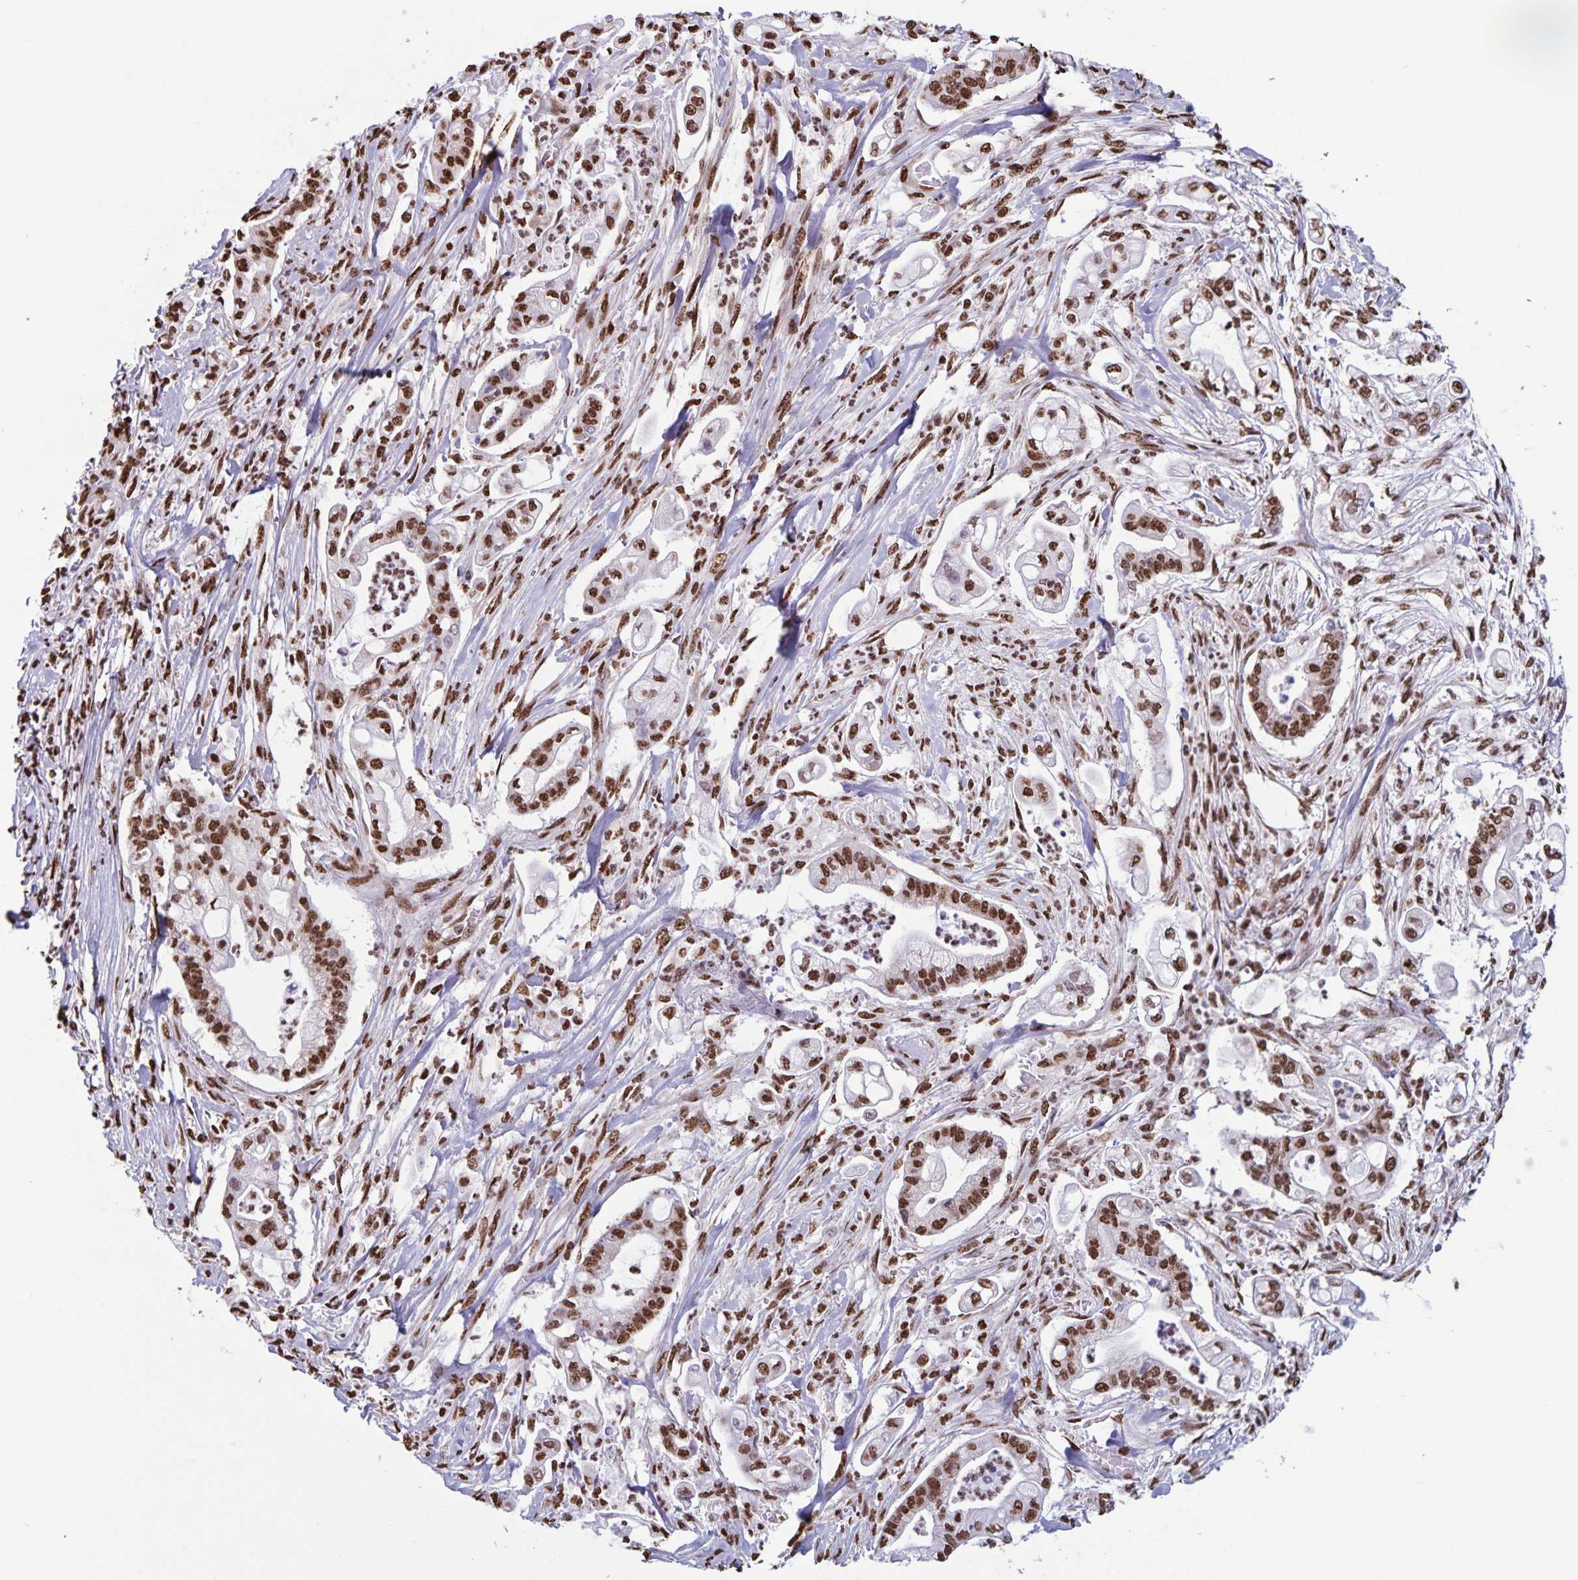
{"staining": {"intensity": "moderate", "quantity": ">75%", "location": "nuclear"}, "tissue": "pancreatic cancer", "cell_type": "Tumor cells", "image_type": "cancer", "snomed": [{"axis": "morphology", "description": "Adenocarcinoma, NOS"}, {"axis": "topography", "description": "Pancreas"}], "caption": "Tumor cells reveal medium levels of moderate nuclear positivity in about >75% of cells in human pancreatic adenocarcinoma.", "gene": "DUT", "patient": {"sex": "female", "age": 69}}